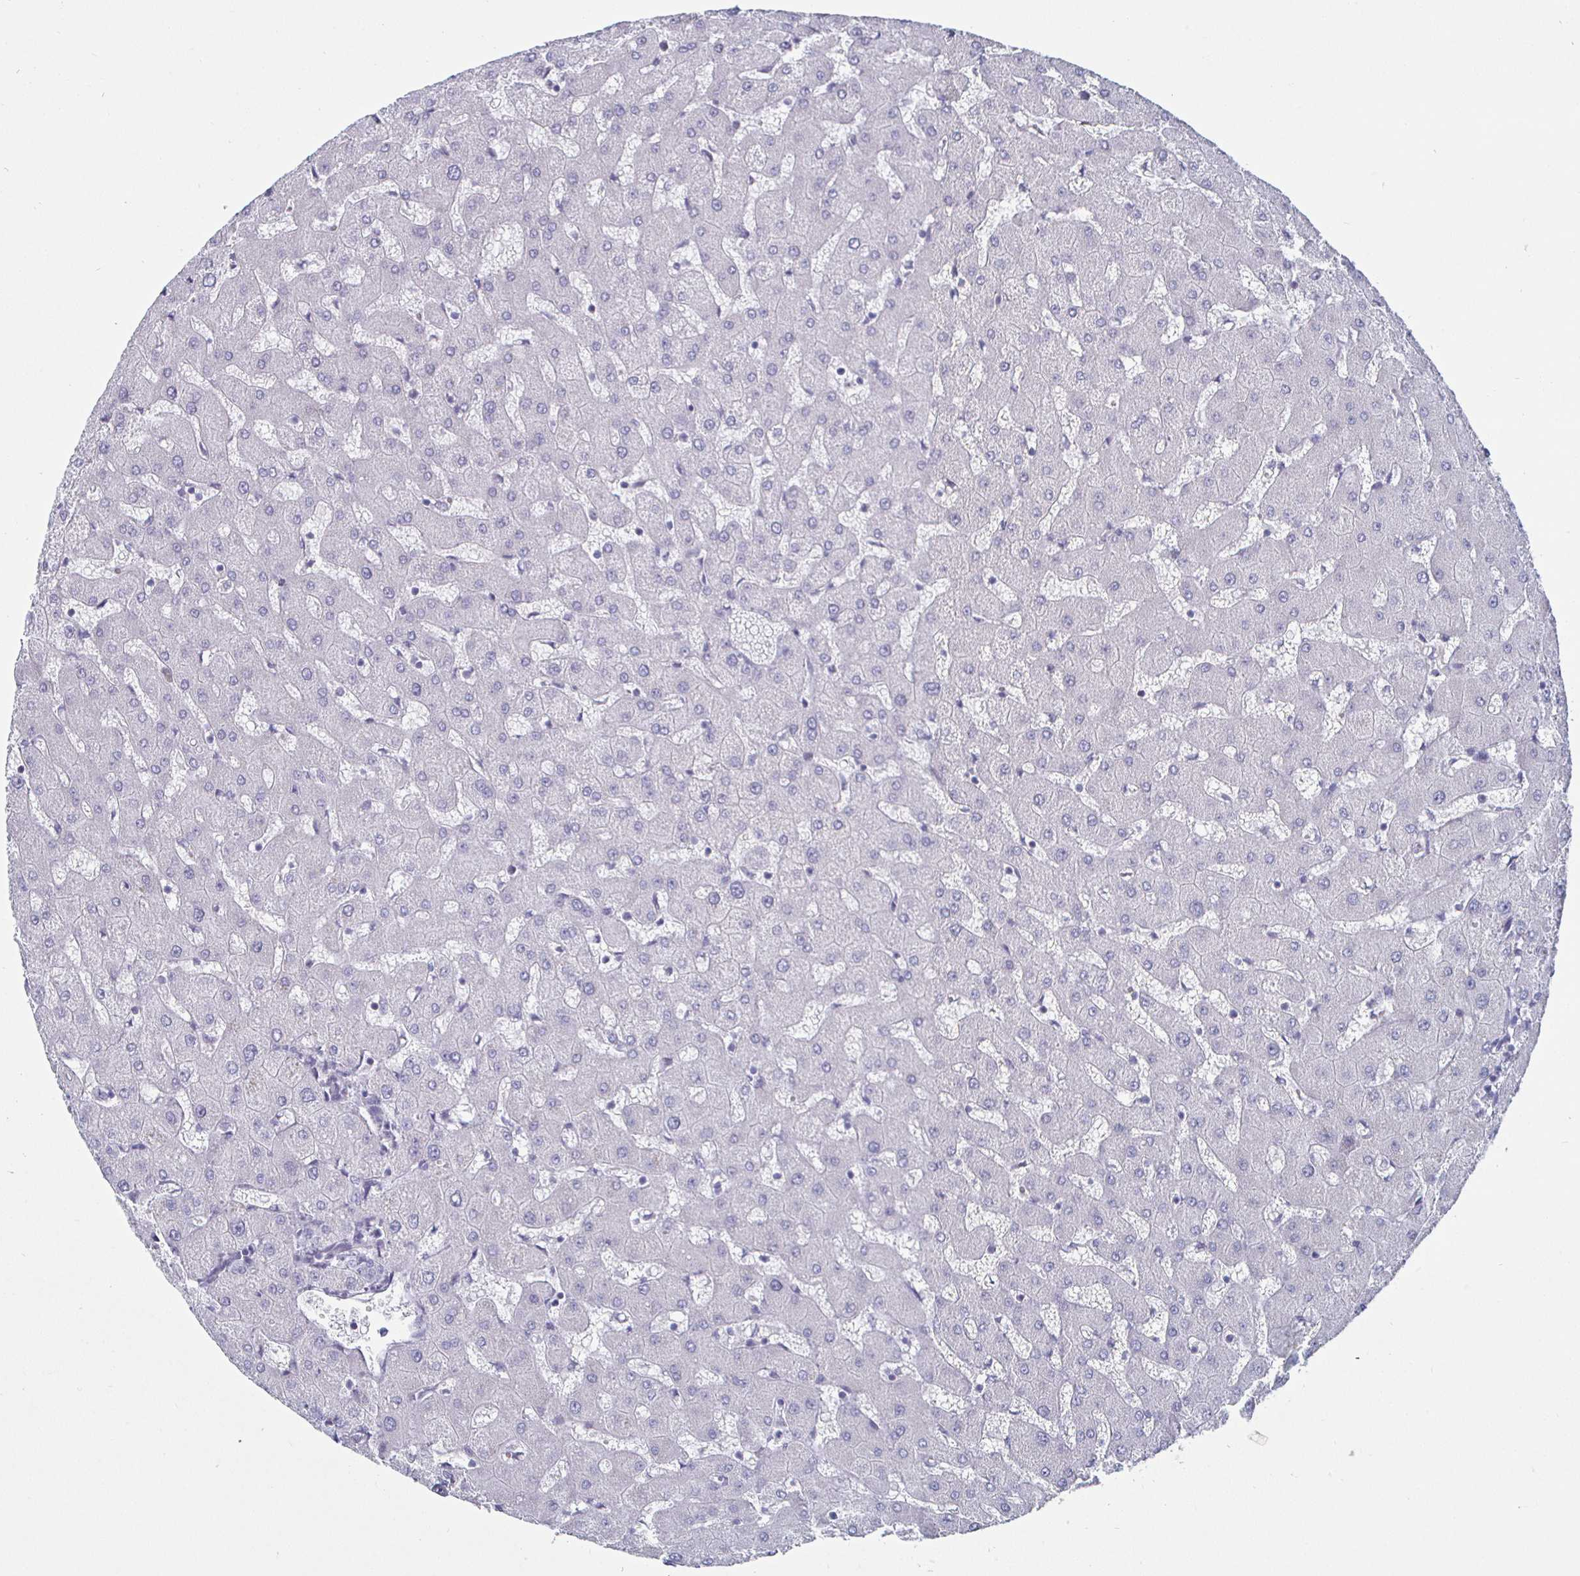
{"staining": {"intensity": "negative", "quantity": "none", "location": "none"}, "tissue": "liver", "cell_type": "Cholangiocytes", "image_type": "normal", "snomed": [{"axis": "morphology", "description": "Normal tissue, NOS"}, {"axis": "topography", "description": "Liver"}], "caption": "Immunohistochemistry (IHC) micrograph of unremarkable liver stained for a protein (brown), which displays no expression in cholangiocytes.", "gene": "DMRTB1", "patient": {"sex": "female", "age": 63}}